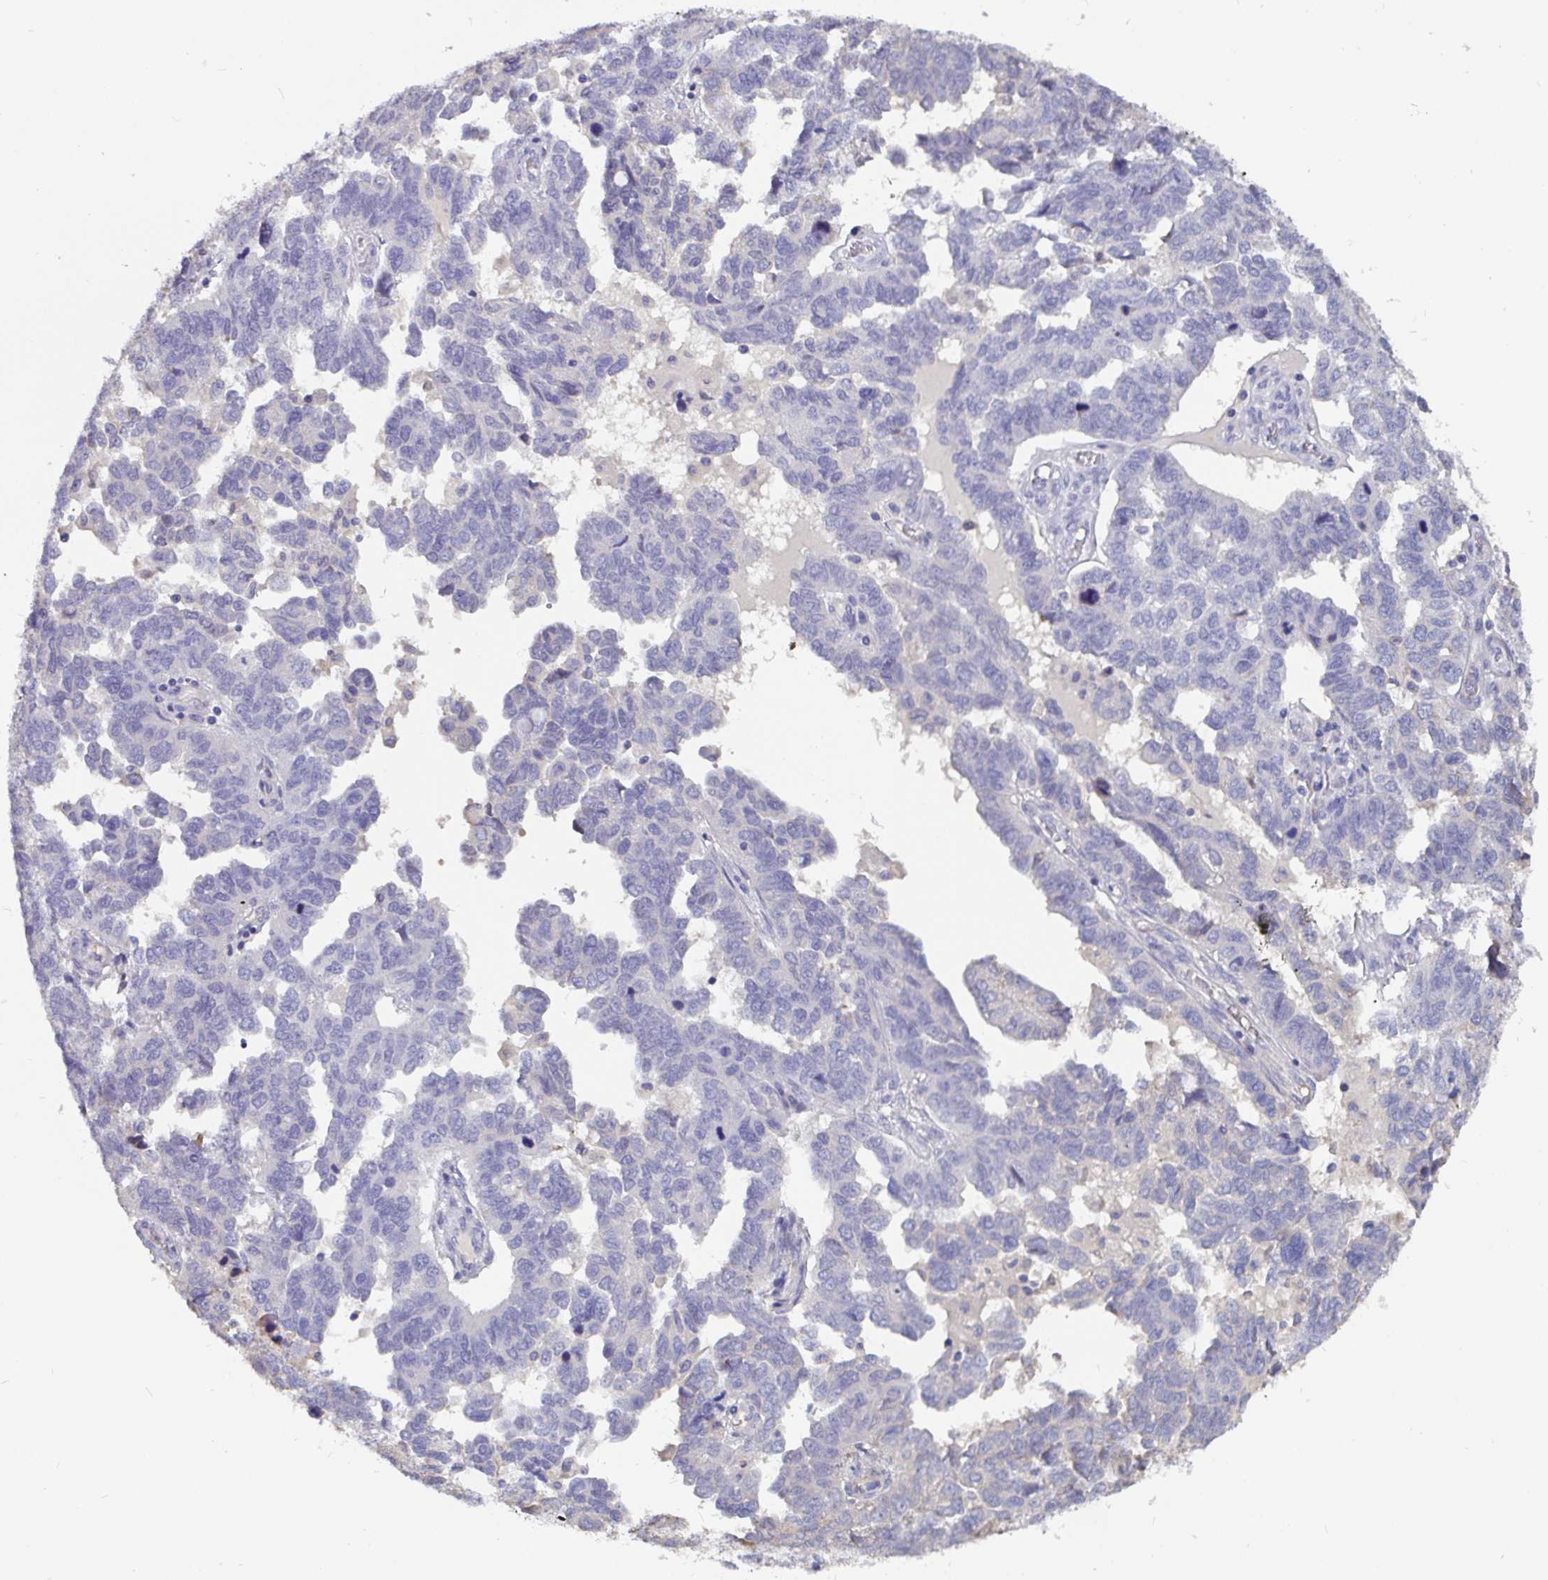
{"staining": {"intensity": "negative", "quantity": "none", "location": "none"}, "tissue": "ovarian cancer", "cell_type": "Tumor cells", "image_type": "cancer", "snomed": [{"axis": "morphology", "description": "Cystadenocarcinoma, serous, NOS"}, {"axis": "topography", "description": "Ovary"}], "caption": "An image of human ovarian cancer (serous cystadenocarcinoma) is negative for staining in tumor cells.", "gene": "ADAMTS6", "patient": {"sex": "female", "age": 64}}